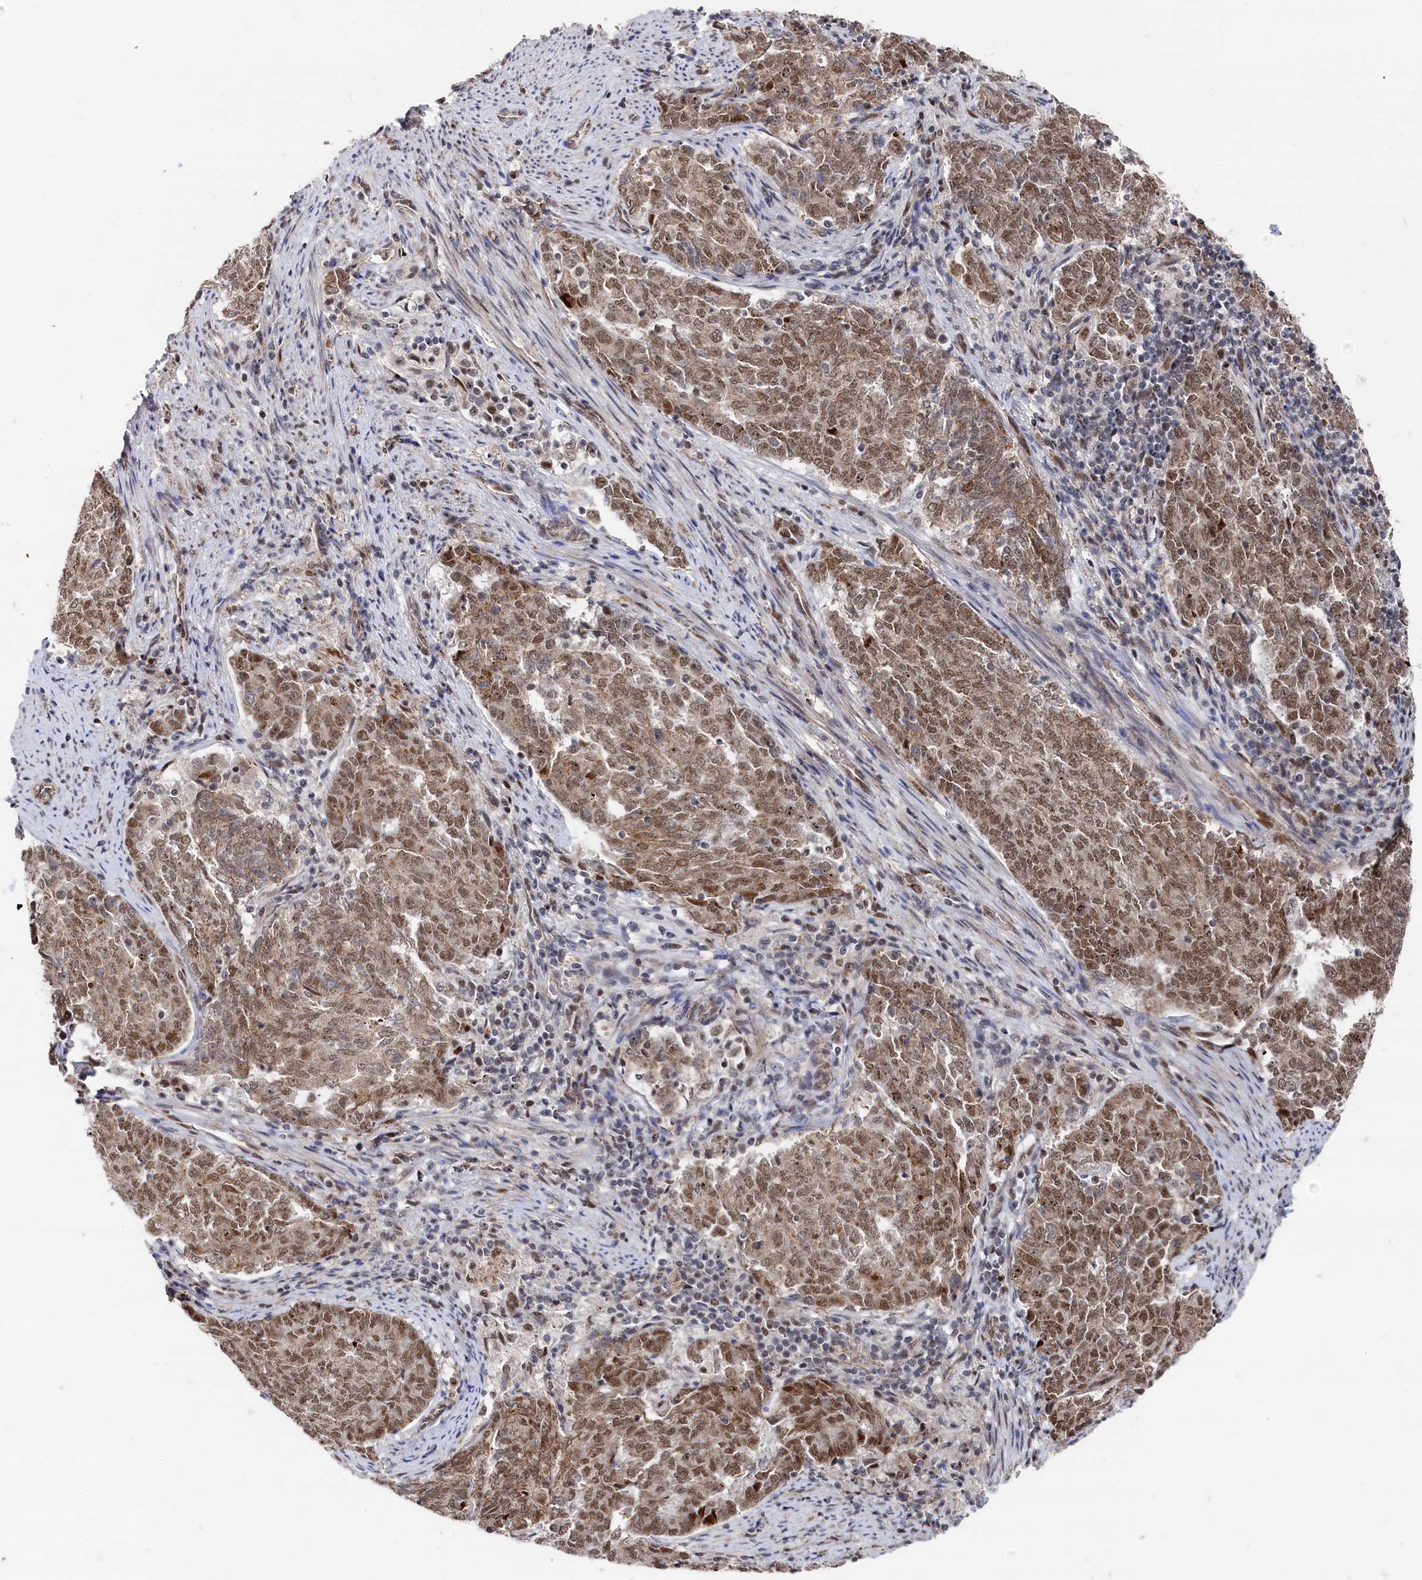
{"staining": {"intensity": "moderate", "quantity": ">75%", "location": "cytoplasmic/membranous,nuclear"}, "tissue": "endometrial cancer", "cell_type": "Tumor cells", "image_type": "cancer", "snomed": [{"axis": "morphology", "description": "Adenocarcinoma, NOS"}, {"axis": "topography", "description": "Endometrium"}], "caption": "Adenocarcinoma (endometrial) was stained to show a protein in brown. There is medium levels of moderate cytoplasmic/membranous and nuclear positivity in approximately >75% of tumor cells.", "gene": "BUB3", "patient": {"sex": "female", "age": 80}}